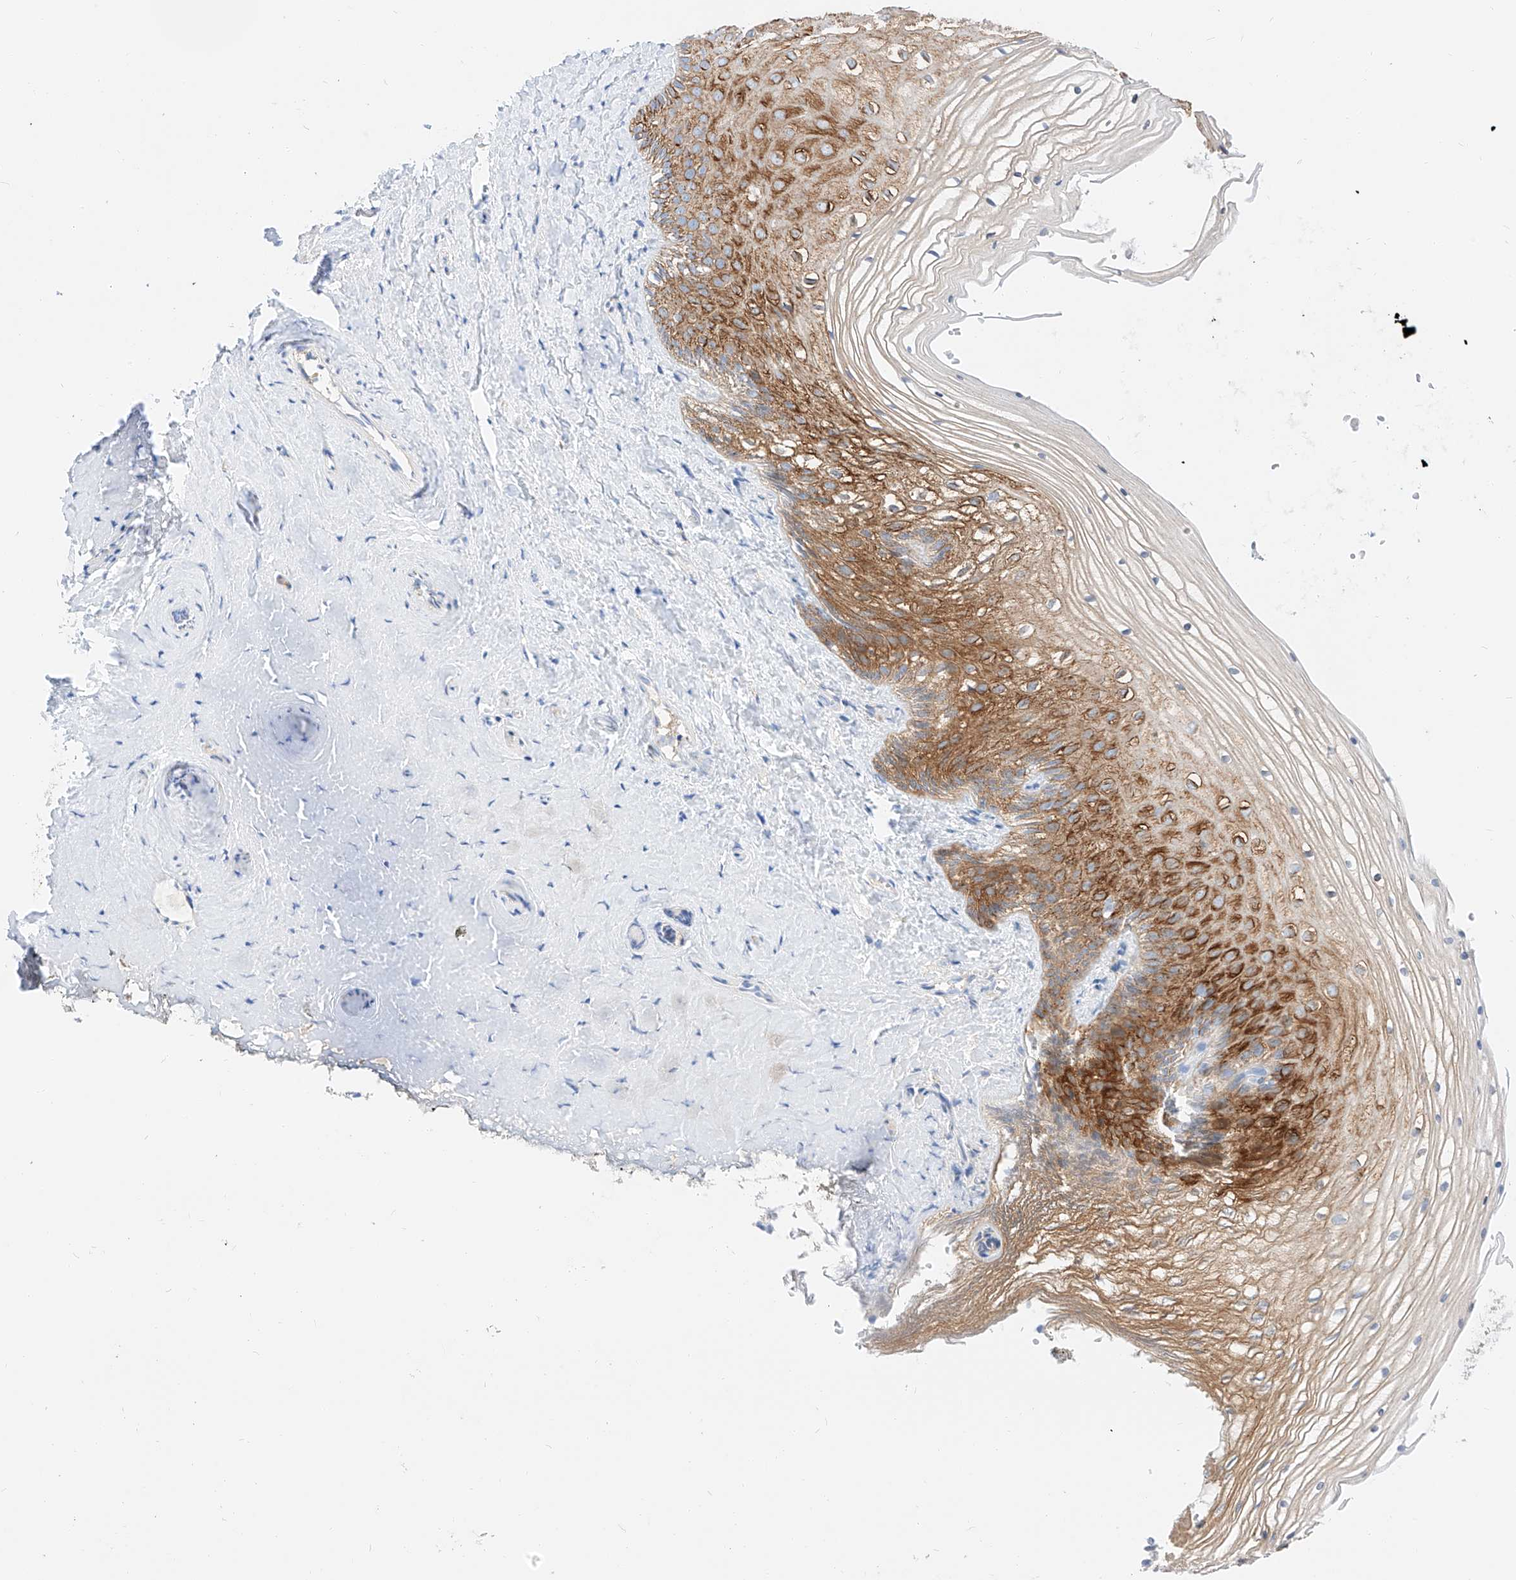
{"staining": {"intensity": "strong", "quantity": ">75%", "location": "cytoplasmic/membranous"}, "tissue": "vagina", "cell_type": "Squamous epithelial cells", "image_type": "normal", "snomed": [{"axis": "morphology", "description": "Normal tissue, NOS"}, {"axis": "topography", "description": "Vagina"}, {"axis": "topography", "description": "Cervix"}], "caption": "Immunohistochemical staining of normal human vagina displays strong cytoplasmic/membranous protein expression in approximately >75% of squamous epithelial cells.", "gene": "MAP7", "patient": {"sex": "female", "age": 40}}